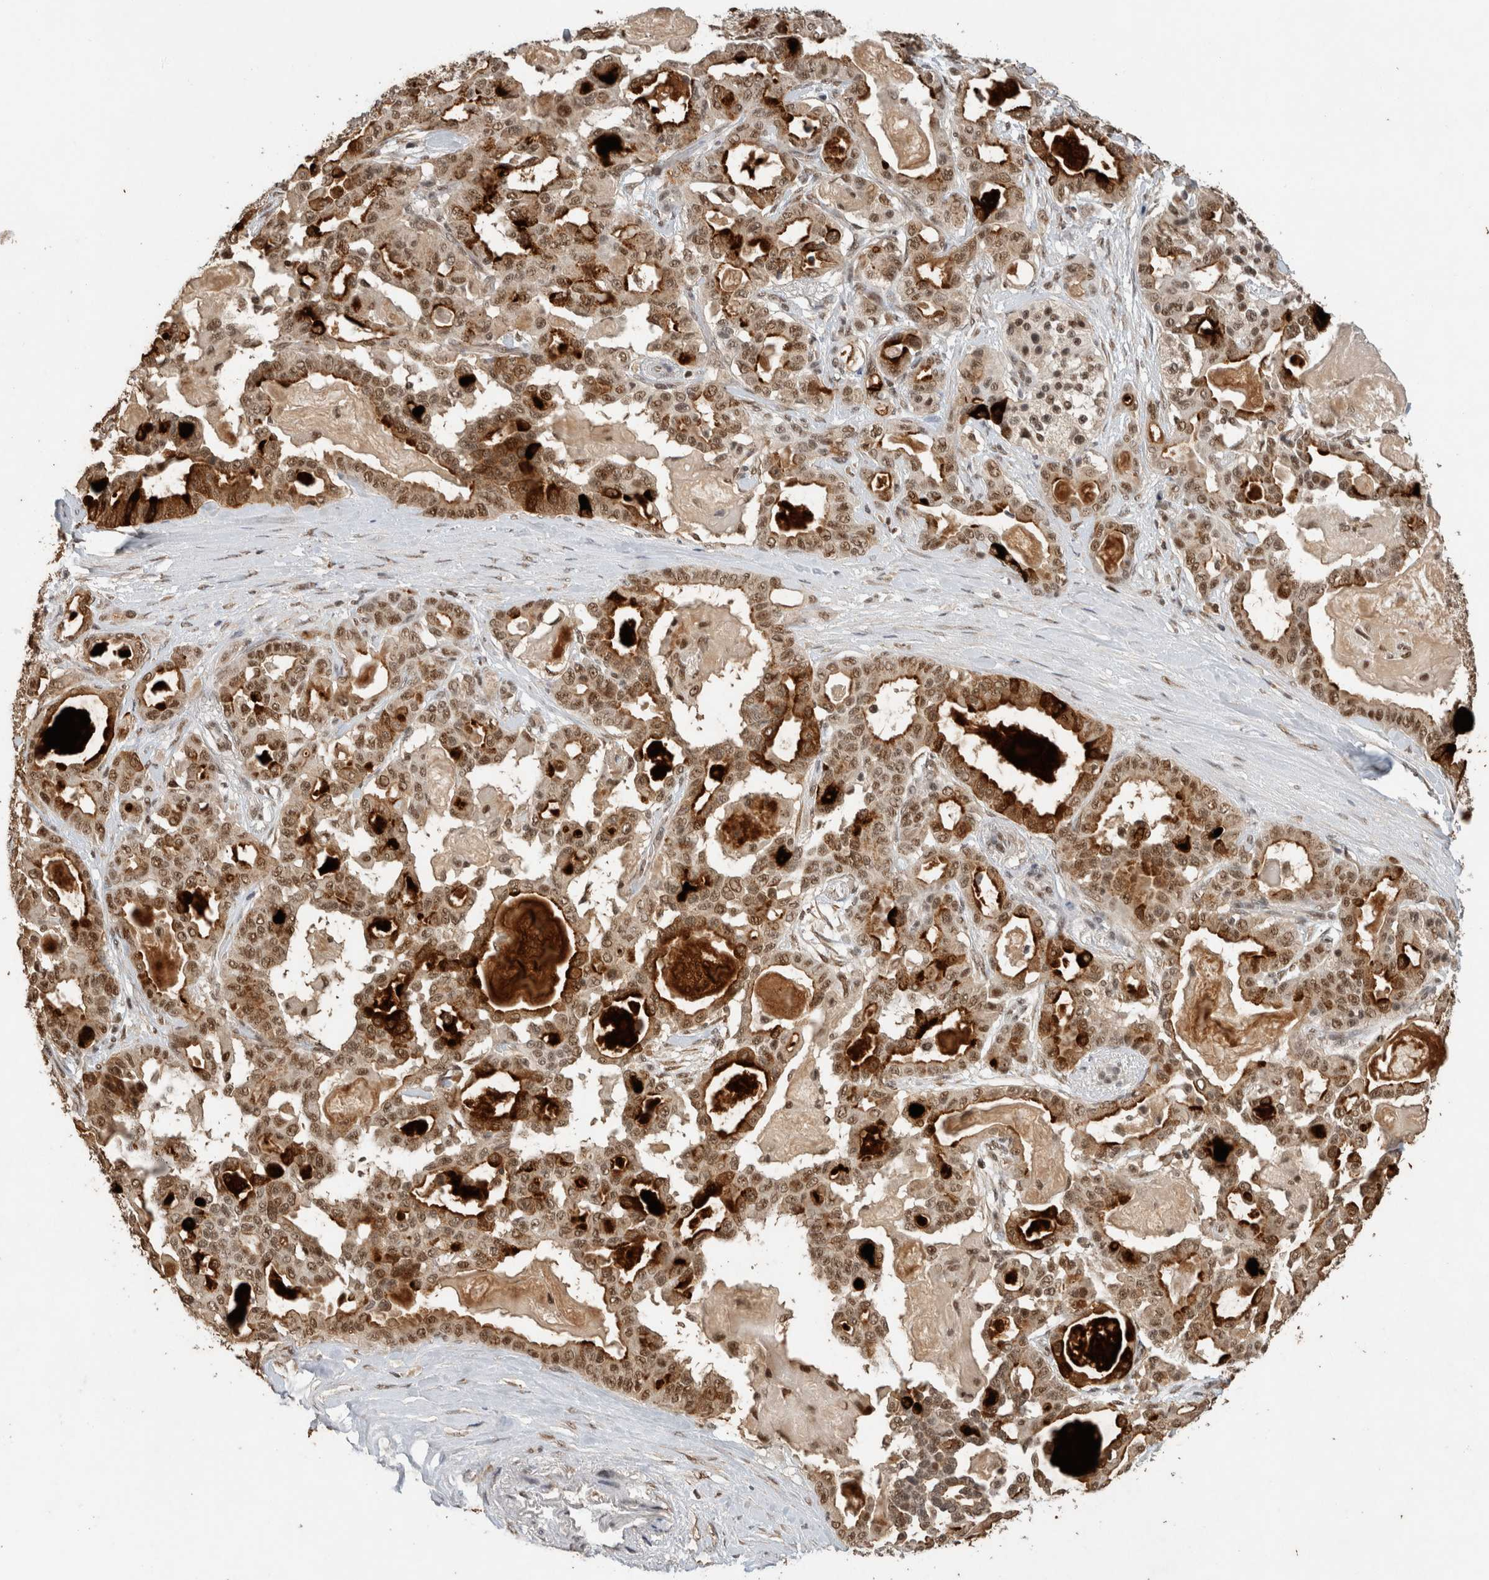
{"staining": {"intensity": "strong", "quantity": ">75%", "location": "cytoplasmic/membranous,nuclear"}, "tissue": "pancreatic cancer", "cell_type": "Tumor cells", "image_type": "cancer", "snomed": [{"axis": "morphology", "description": "Adenocarcinoma, NOS"}, {"axis": "topography", "description": "Pancreas"}], "caption": "Tumor cells demonstrate high levels of strong cytoplasmic/membranous and nuclear positivity in about >75% of cells in pancreatic cancer (adenocarcinoma). The staining was performed using DAB (3,3'-diaminobenzidine) to visualize the protein expression in brown, while the nuclei were stained in blue with hematoxylin (Magnification: 20x).", "gene": "DDX42", "patient": {"sex": "male", "age": 63}}